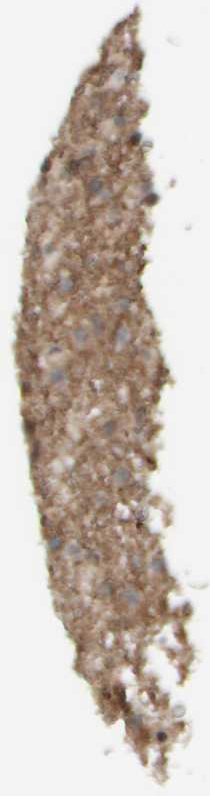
{"staining": {"intensity": "moderate", "quantity": "25%-75%", "location": "cytoplasmic/membranous"}, "tissue": "glioma", "cell_type": "Tumor cells", "image_type": "cancer", "snomed": [{"axis": "morphology", "description": "Glioma, malignant, Low grade"}, {"axis": "topography", "description": "Brain"}], "caption": "This is a micrograph of immunohistochemistry staining of glioma, which shows moderate expression in the cytoplasmic/membranous of tumor cells.", "gene": "NAPG", "patient": {"sex": "male", "age": 65}}